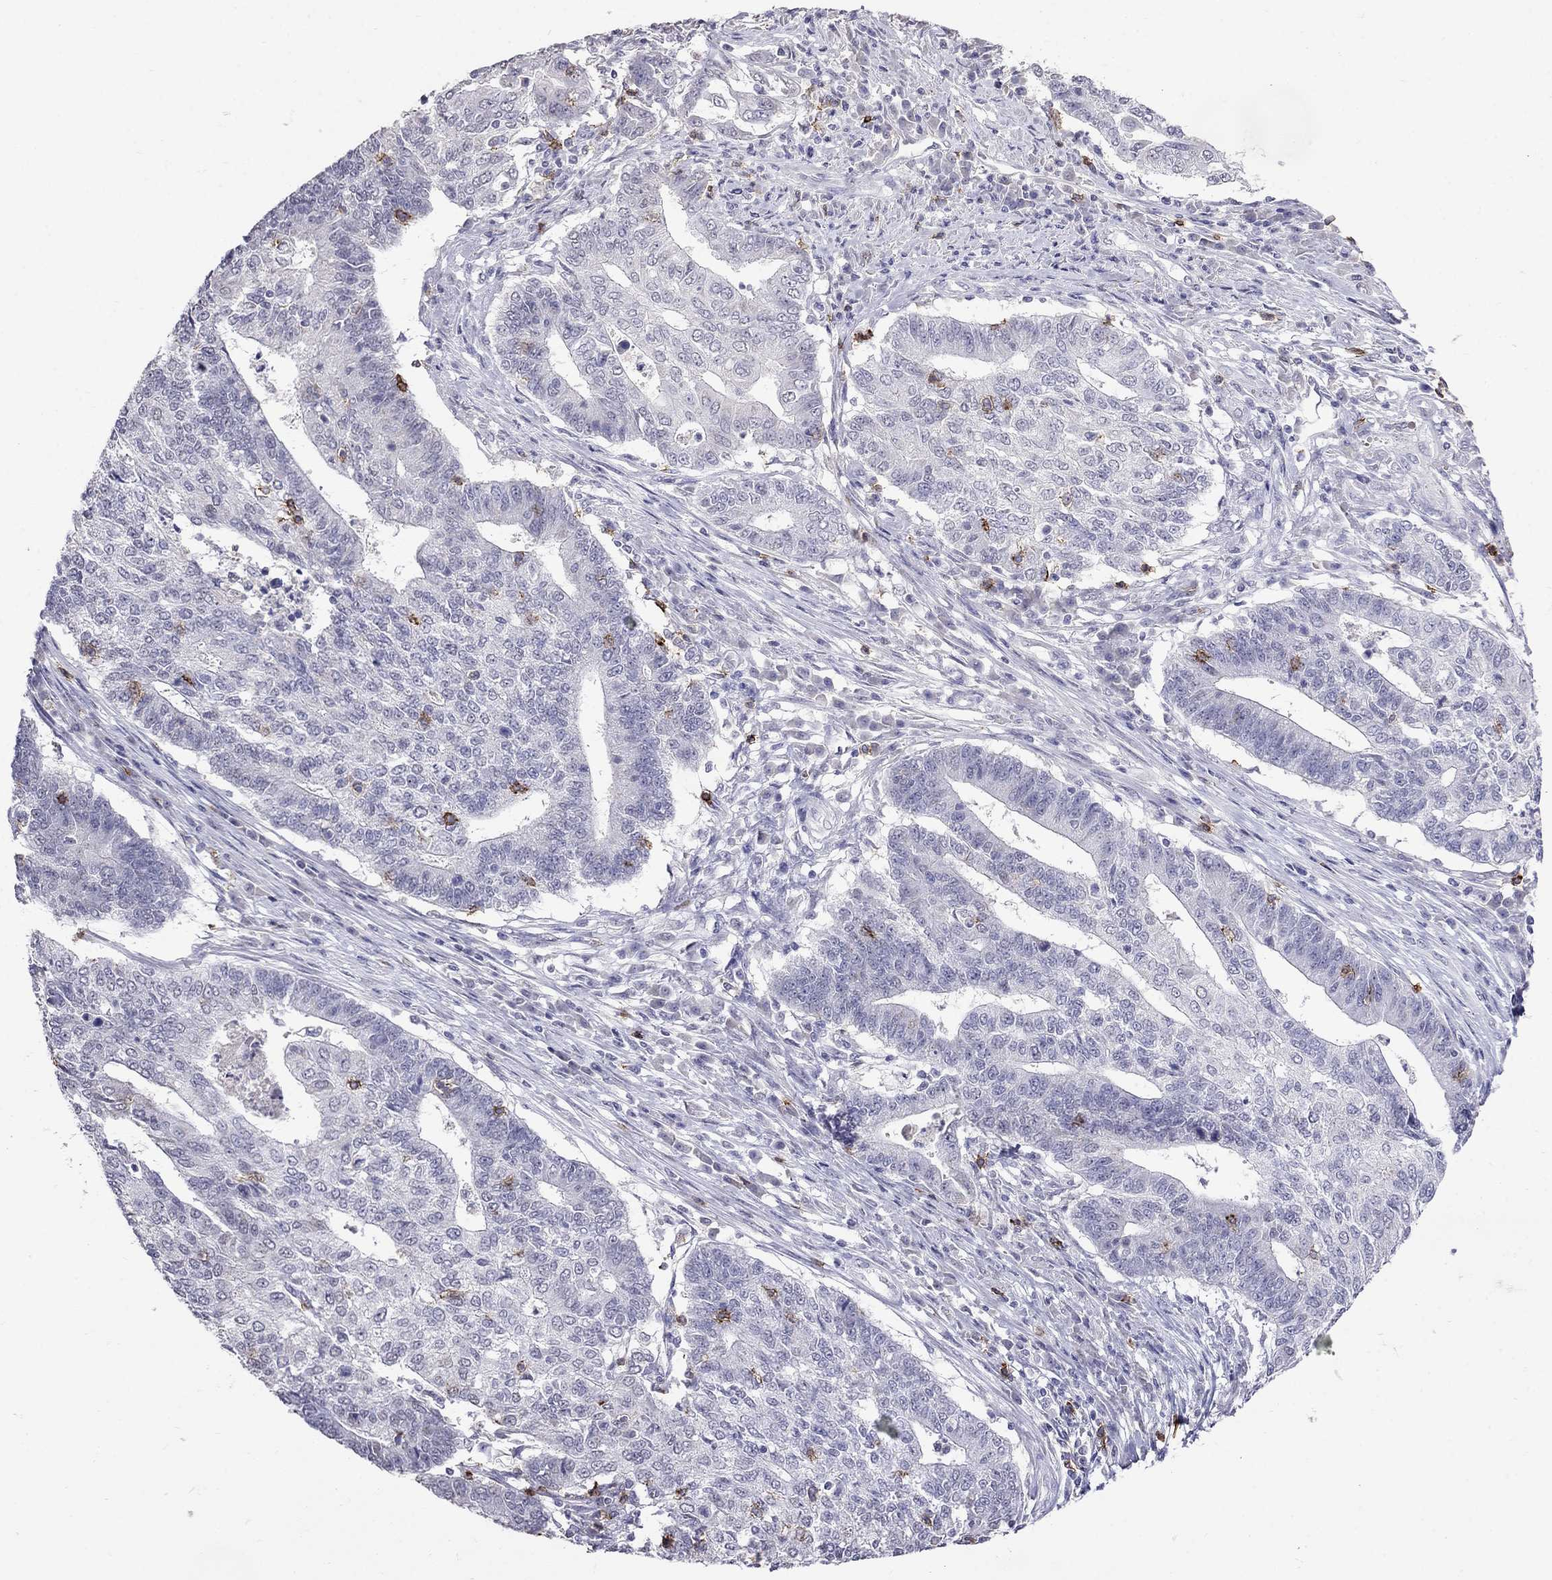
{"staining": {"intensity": "negative", "quantity": "none", "location": "none"}, "tissue": "endometrial cancer", "cell_type": "Tumor cells", "image_type": "cancer", "snomed": [{"axis": "morphology", "description": "Adenocarcinoma, NOS"}, {"axis": "topography", "description": "Uterus"}, {"axis": "topography", "description": "Endometrium"}], "caption": "Tumor cells are negative for protein expression in human adenocarcinoma (endometrial). (Immunohistochemistry (ihc), brightfield microscopy, high magnification).", "gene": "CD8B", "patient": {"sex": "female", "age": 54}}